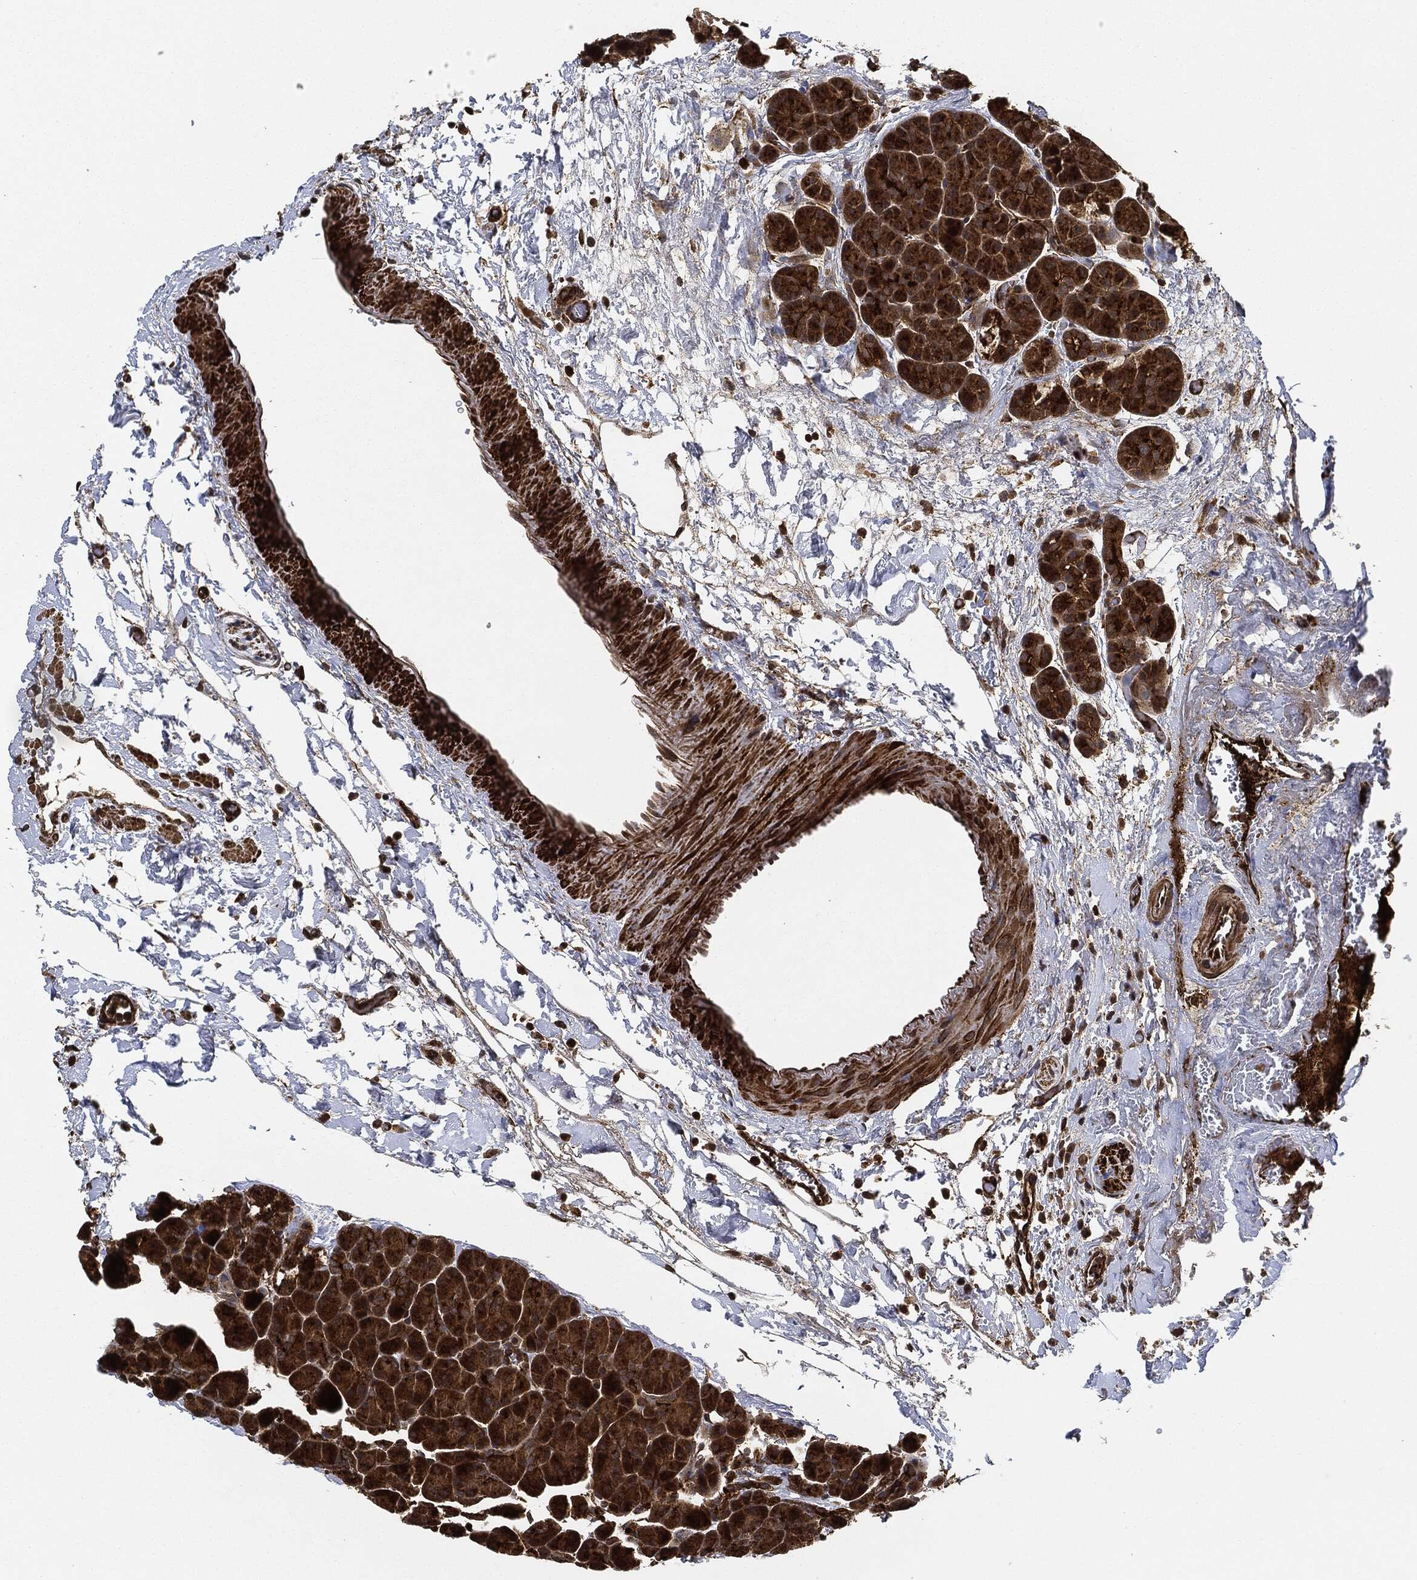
{"staining": {"intensity": "strong", "quantity": ">75%", "location": "cytoplasmic/membranous"}, "tissue": "pancreas", "cell_type": "Exocrine glandular cells", "image_type": "normal", "snomed": [{"axis": "morphology", "description": "Normal tissue, NOS"}, {"axis": "topography", "description": "Pancreas"}], "caption": "IHC of benign human pancreas demonstrates high levels of strong cytoplasmic/membranous positivity in about >75% of exocrine glandular cells.", "gene": "CEP290", "patient": {"sex": "female", "age": 44}}